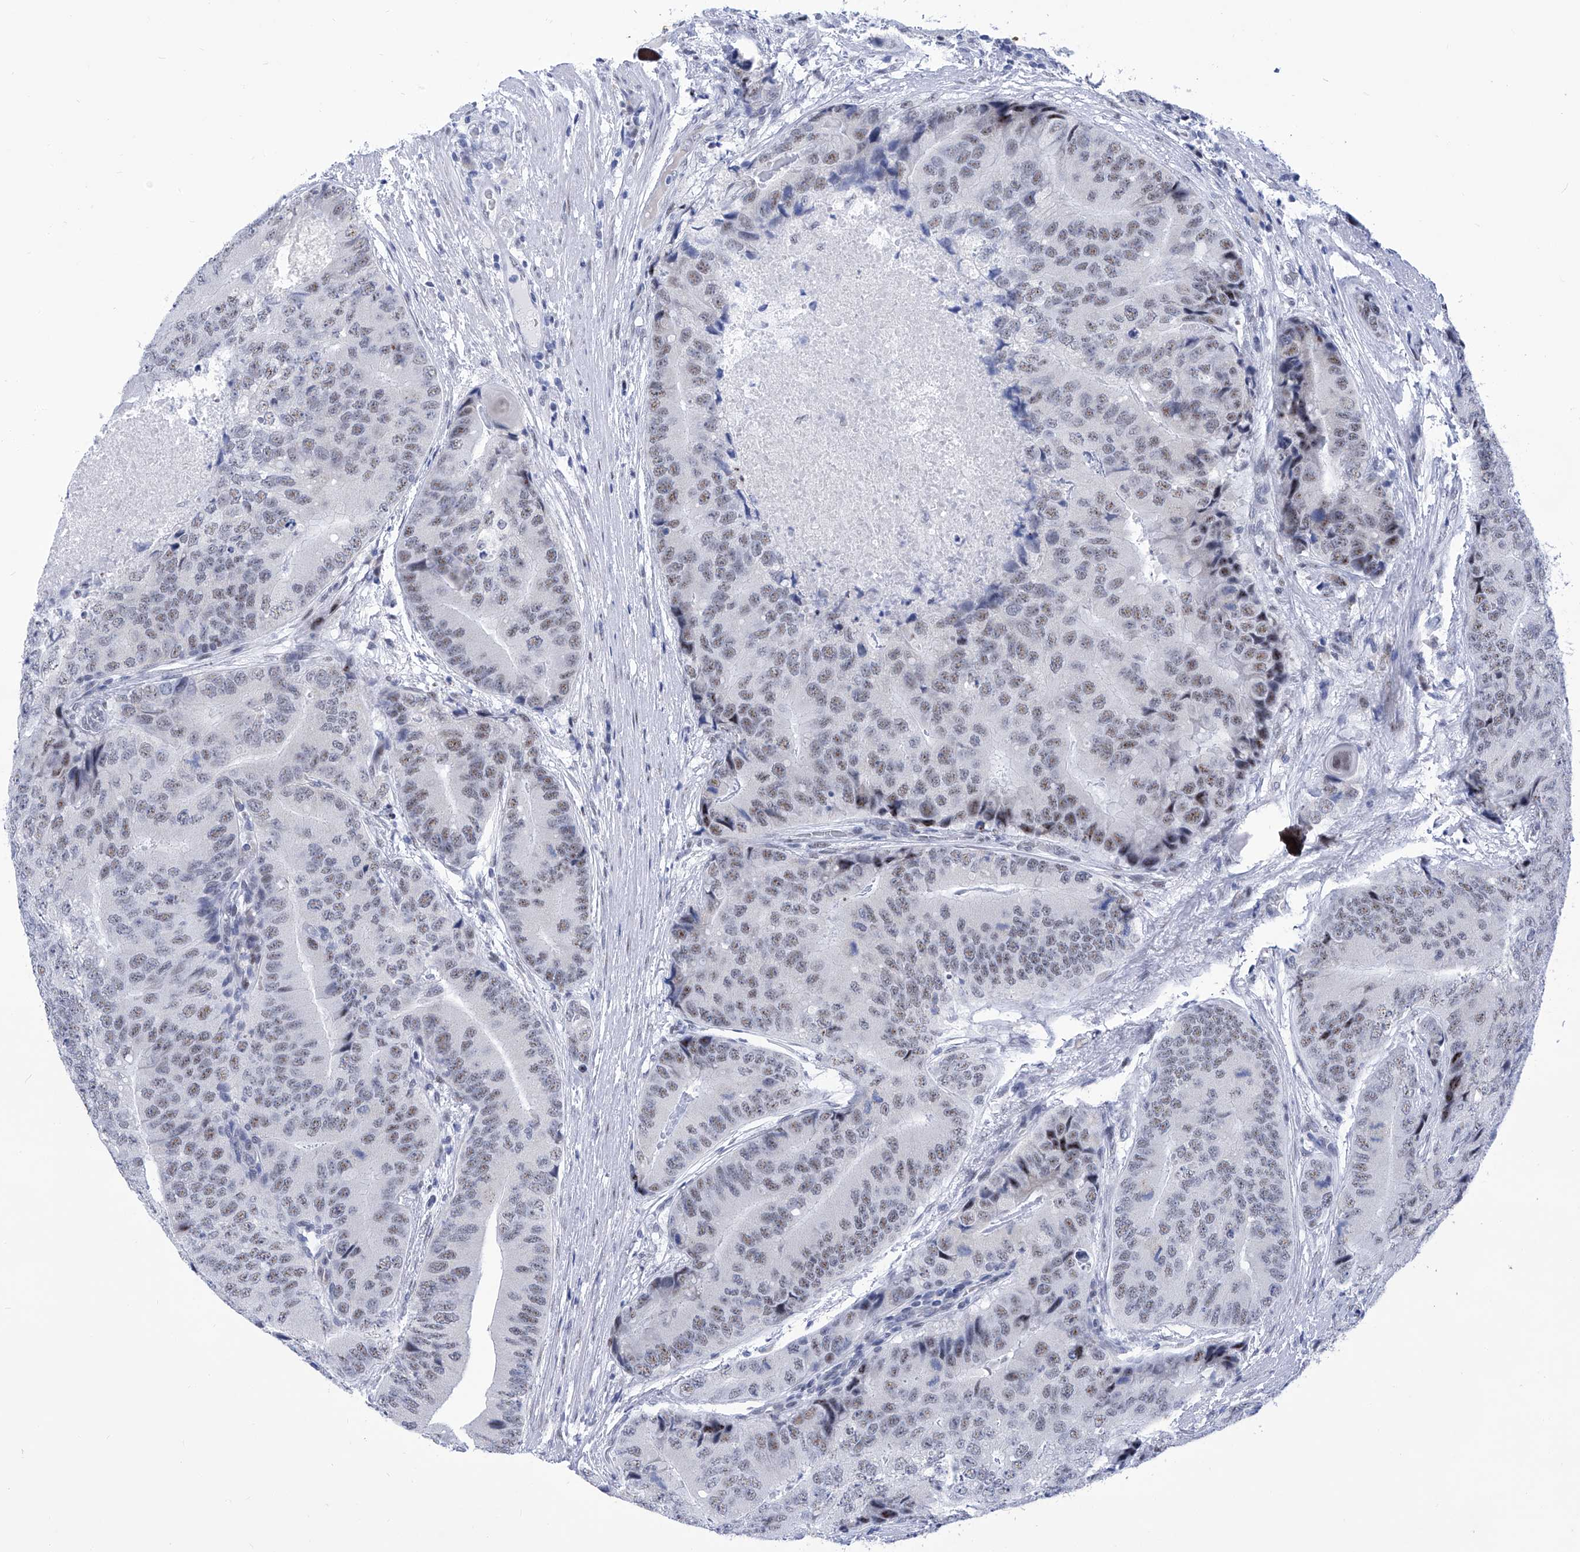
{"staining": {"intensity": "weak", "quantity": "25%-75%", "location": "nuclear"}, "tissue": "prostate cancer", "cell_type": "Tumor cells", "image_type": "cancer", "snomed": [{"axis": "morphology", "description": "Adenocarcinoma, High grade"}, {"axis": "topography", "description": "Prostate"}], "caption": "Protein staining displays weak nuclear staining in approximately 25%-75% of tumor cells in adenocarcinoma (high-grade) (prostate).", "gene": "SART1", "patient": {"sex": "male", "age": 70}}